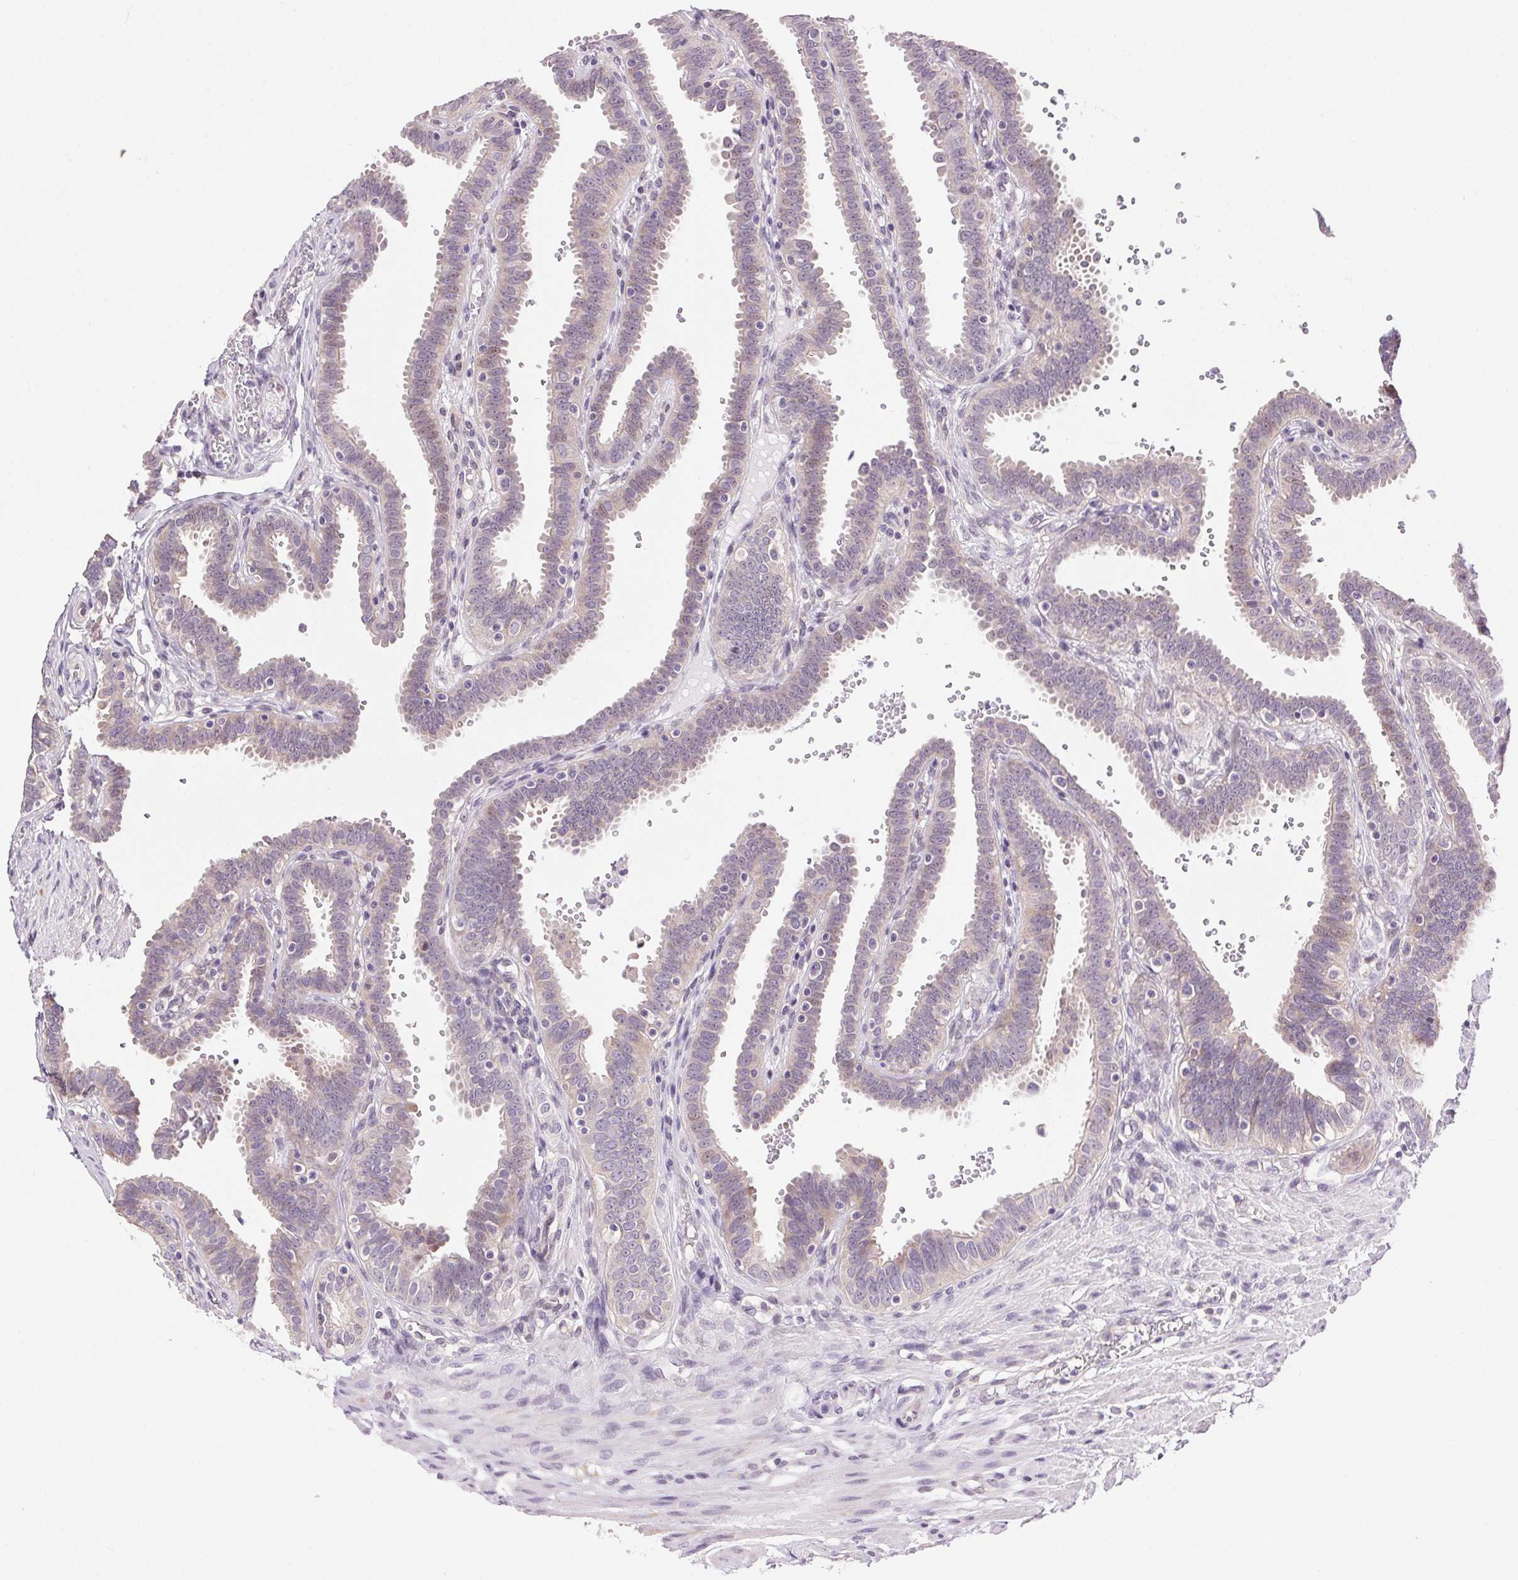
{"staining": {"intensity": "weak", "quantity": "25%-75%", "location": "cytoplasmic/membranous"}, "tissue": "fallopian tube", "cell_type": "Glandular cells", "image_type": "normal", "snomed": [{"axis": "morphology", "description": "Normal tissue, NOS"}, {"axis": "topography", "description": "Fallopian tube"}], "caption": "Protein staining by immunohistochemistry shows weak cytoplasmic/membranous expression in approximately 25%-75% of glandular cells in unremarkable fallopian tube. The staining was performed using DAB (3,3'-diaminobenzidine) to visualize the protein expression in brown, while the nuclei were stained in blue with hematoxylin (Magnification: 20x).", "gene": "SYT11", "patient": {"sex": "female", "age": 37}}